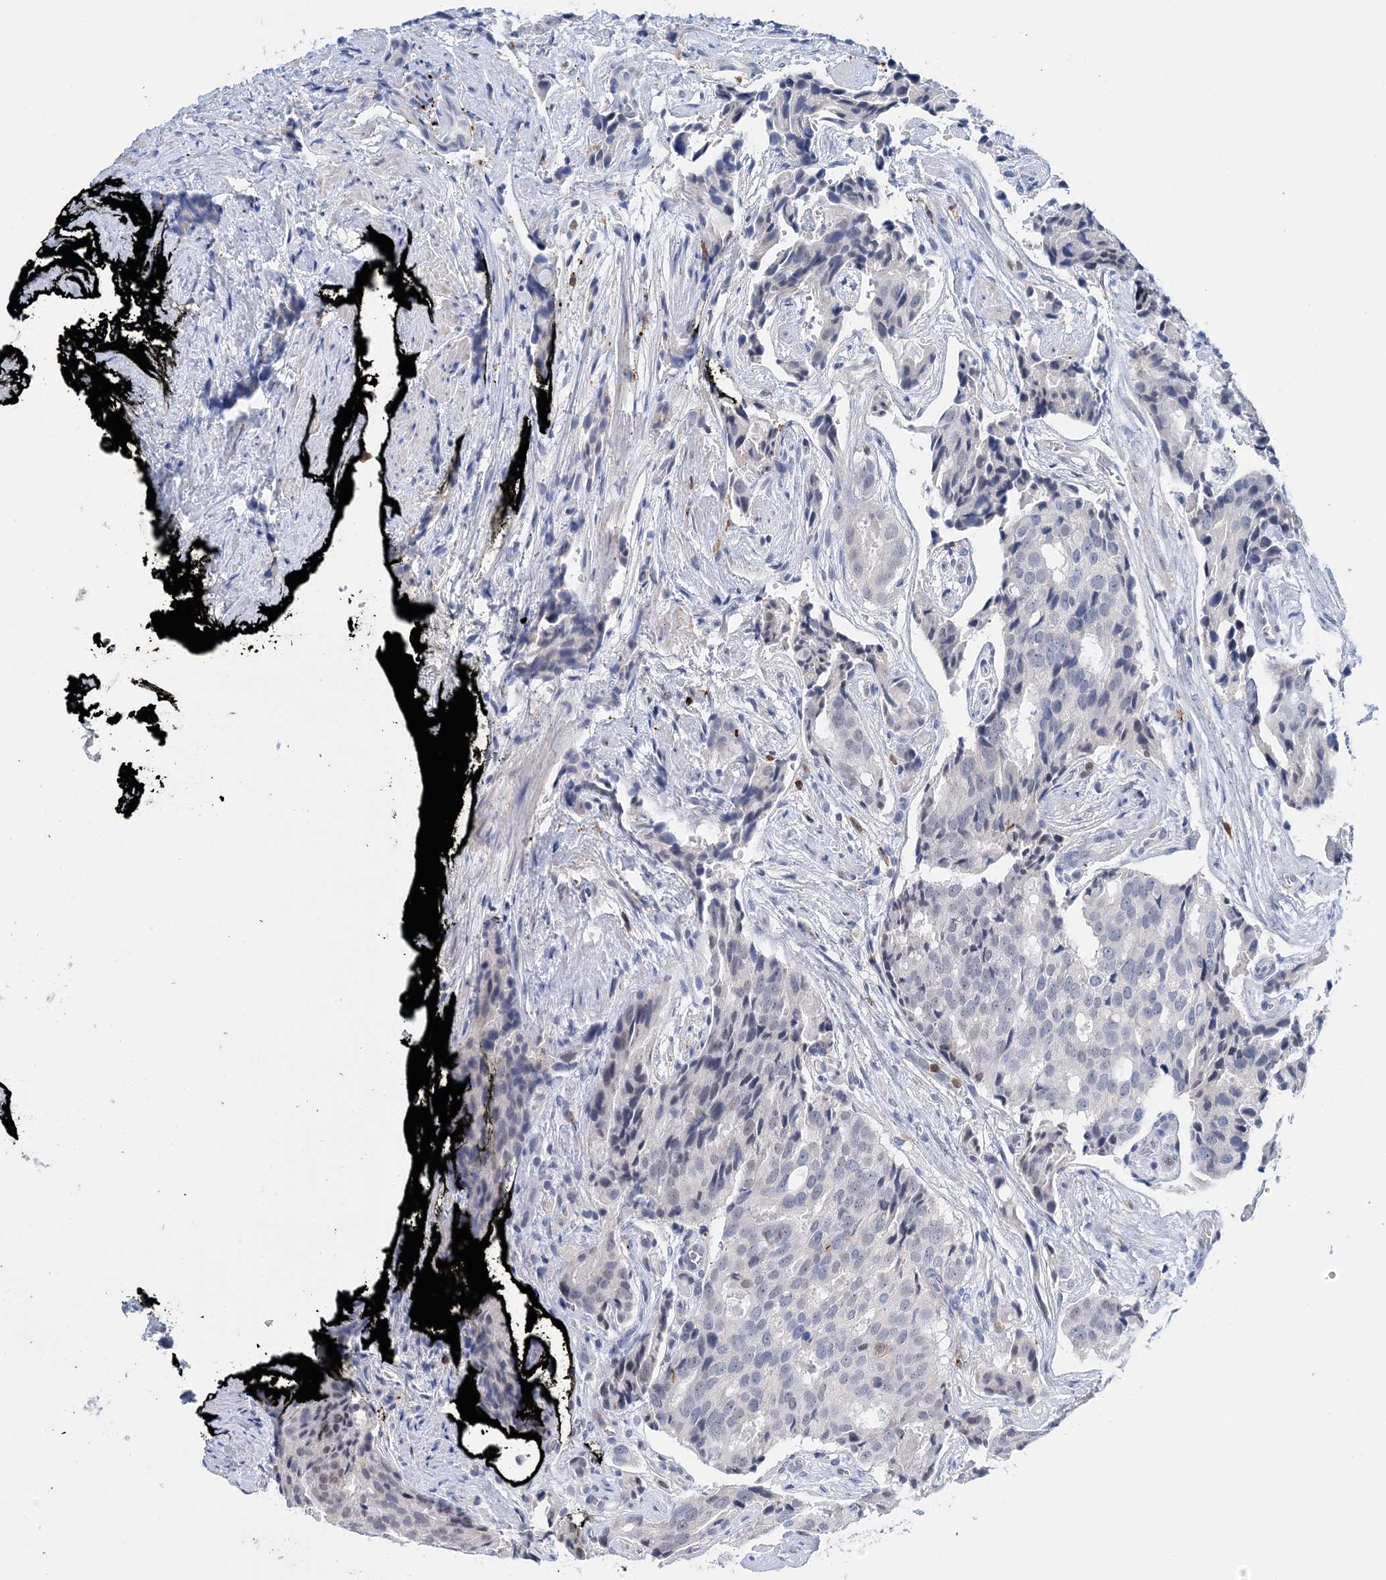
{"staining": {"intensity": "negative", "quantity": "none", "location": "none"}, "tissue": "prostate cancer", "cell_type": "Tumor cells", "image_type": "cancer", "snomed": [{"axis": "morphology", "description": "Adenocarcinoma, High grade"}, {"axis": "topography", "description": "Prostate"}], "caption": "IHC of human prostate adenocarcinoma (high-grade) displays no staining in tumor cells.", "gene": "PRMT9", "patient": {"sex": "male", "age": 58}}